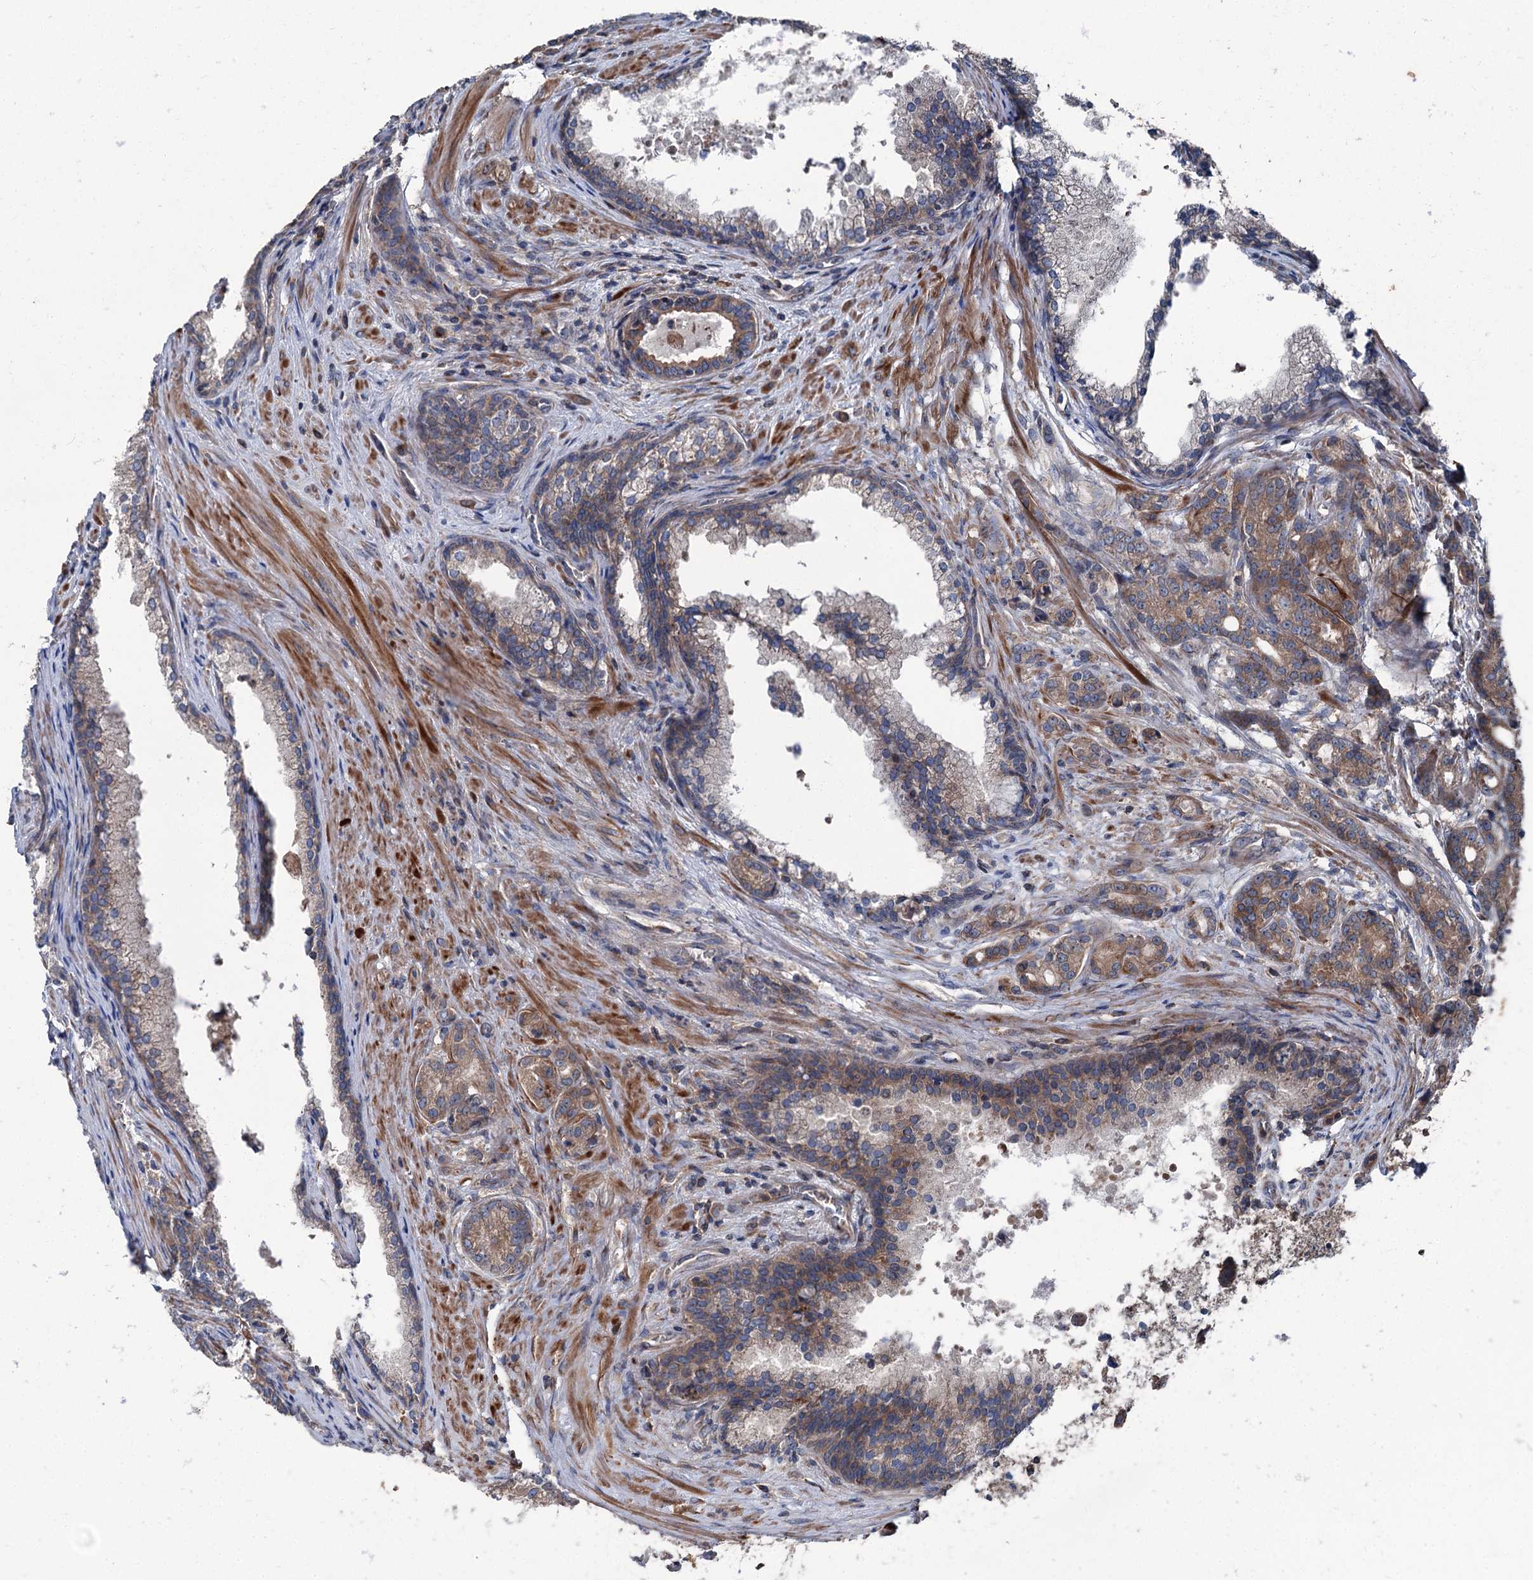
{"staining": {"intensity": "moderate", "quantity": ">75%", "location": "cytoplasmic/membranous"}, "tissue": "prostate cancer", "cell_type": "Tumor cells", "image_type": "cancer", "snomed": [{"axis": "morphology", "description": "Adenocarcinoma, Low grade"}, {"axis": "topography", "description": "Prostate"}], "caption": "Protein analysis of adenocarcinoma (low-grade) (prostate) tissue shows moderate cytoplasmic/membranous staining in about >75% of tumor cells. The staining was performed using DAB, with brown indicating positive protein expression. Nuclei are stained blue with hematoxylin.", "gene": "RUFY1", "patient": {"sex": "male", "age": 71}}